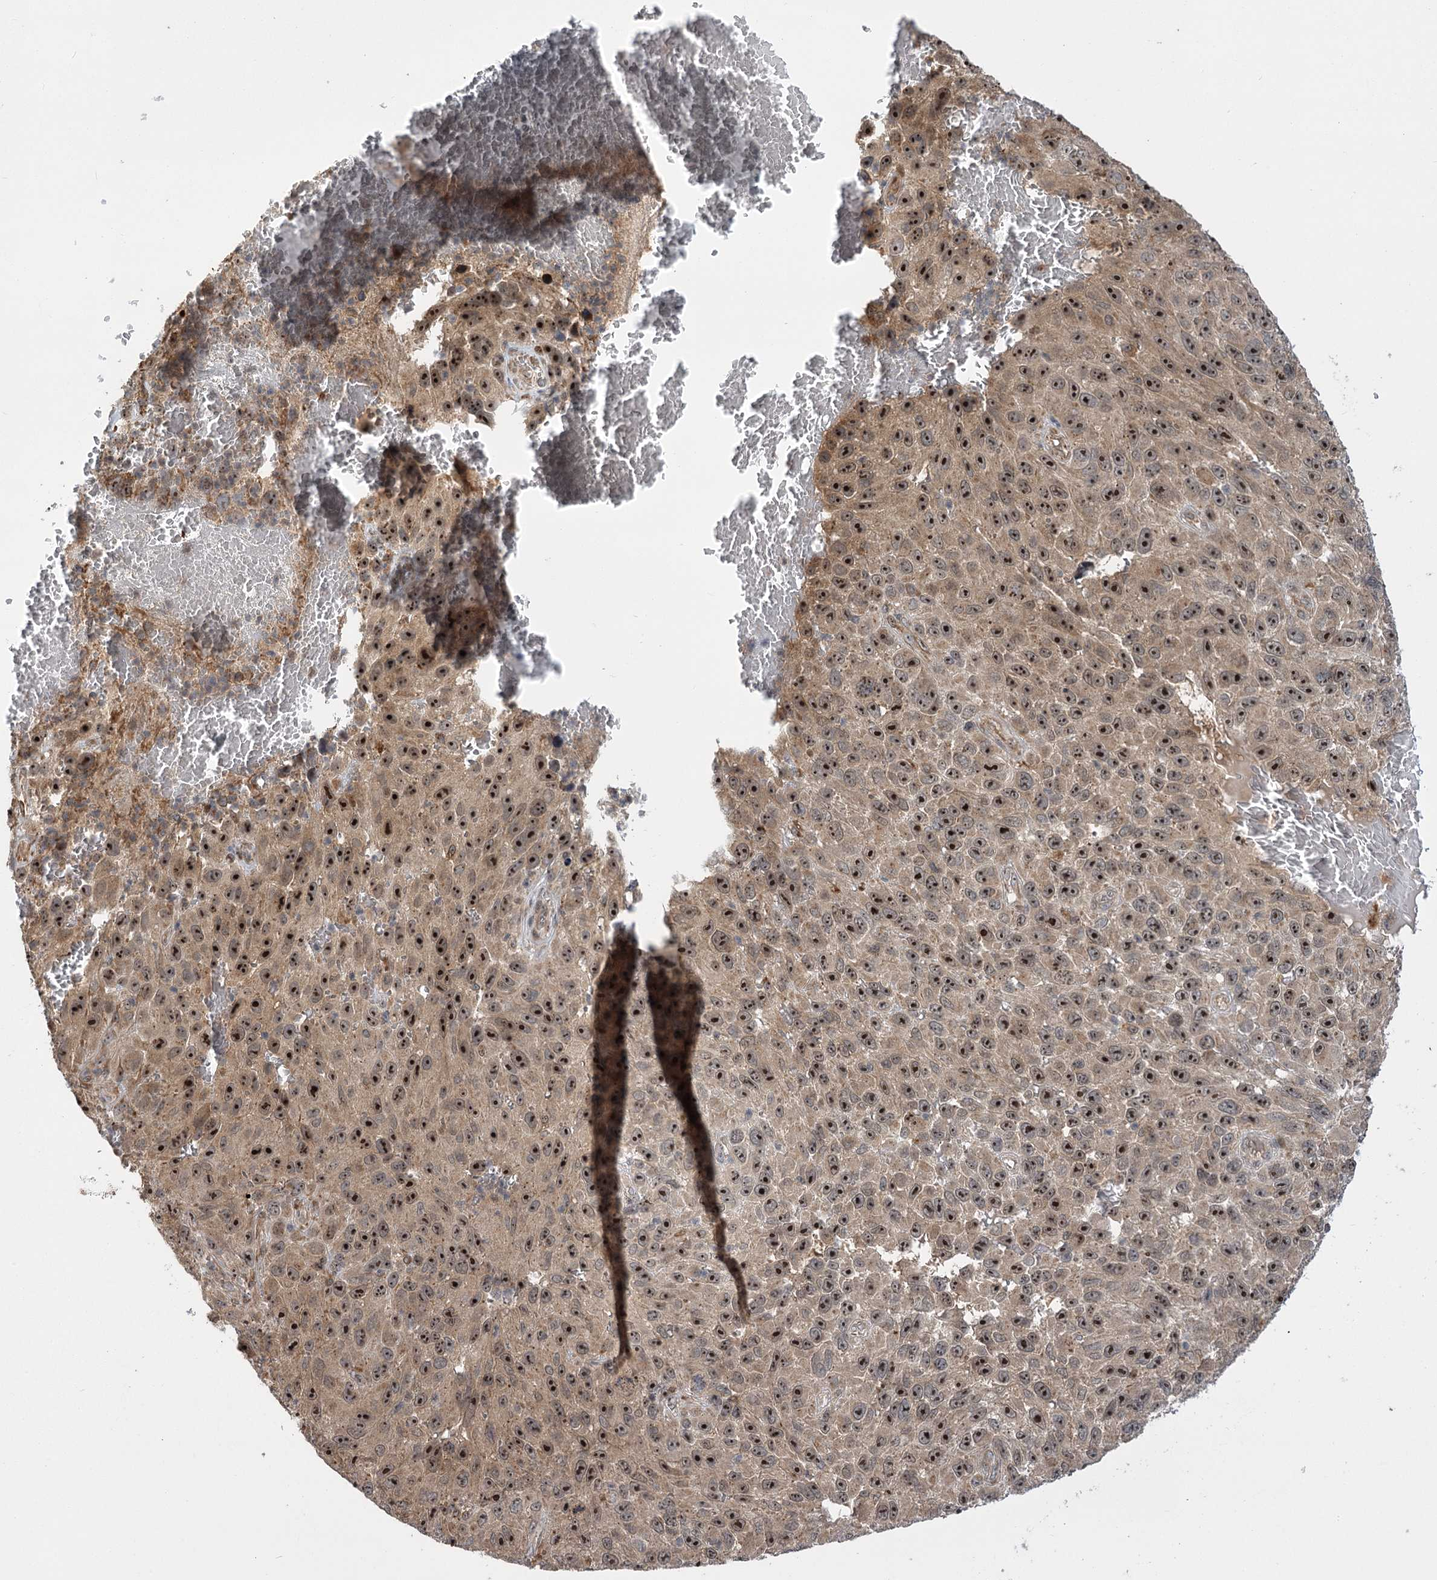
{"staining": {"intensity": "strong", "quantity": "25%-75%", "location": "nuclear"}, "tissue": "melanoma", "cell_type": "Tumor cells", "image_type": "cancer", "snomed": [{"axis": "morphology", "description": "Malignant melanoma, NOS"}, {"axis": "topography", "description": "Skin"}], "caption": "Melanoma stained with immunohistochemistry shows strong nuclear expression in approximately 25%-75% of tumor cells. The staining was performed using DAB (3,3'-diaminobenzidine), with brown indicating positive protein expression. Nuclei are stained blue with hematoxylin.", "gene": "SERGEF", "patient": {"sex": "female", "age": 96}}